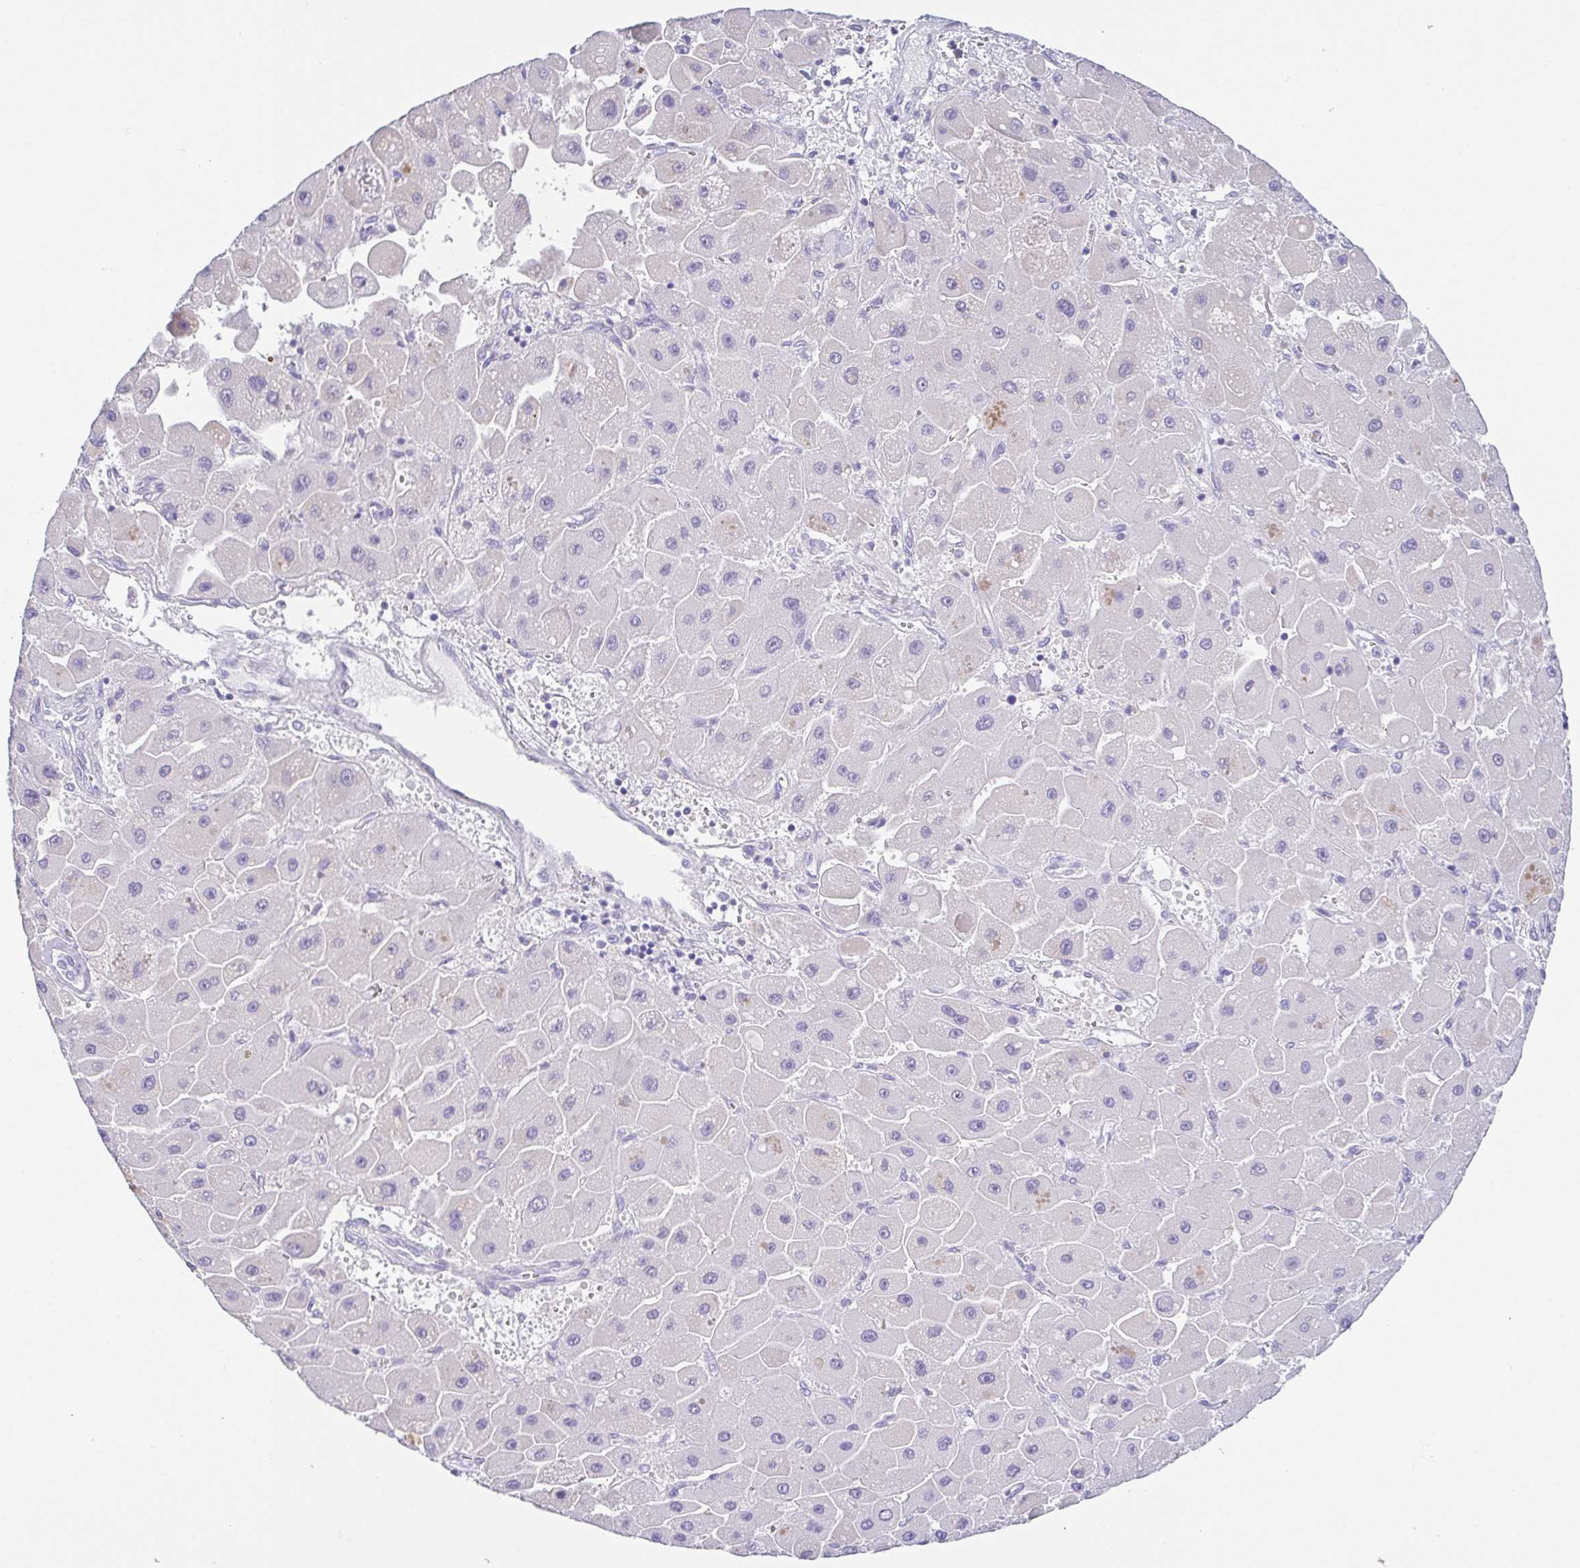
{"staining": {"intensity": "negative", "quantity": "none", "location": "none"}, "tissue": "liver cancer", "cell_type": "Tumor cells", "image_type": "cancer", "snomed": [{"axis": "morphology", "description": "Carcinoma, Hepatocellular, NOS"}, {"axis": "topography", "description": "Liver"}], "caption": "The histopathology image demonstrates no significant staining in tumor cells of liver cancer (hepatocellular carcinoma).", "gene": "HAPLN2", "patient": {"sex": "male", "age": 24}}